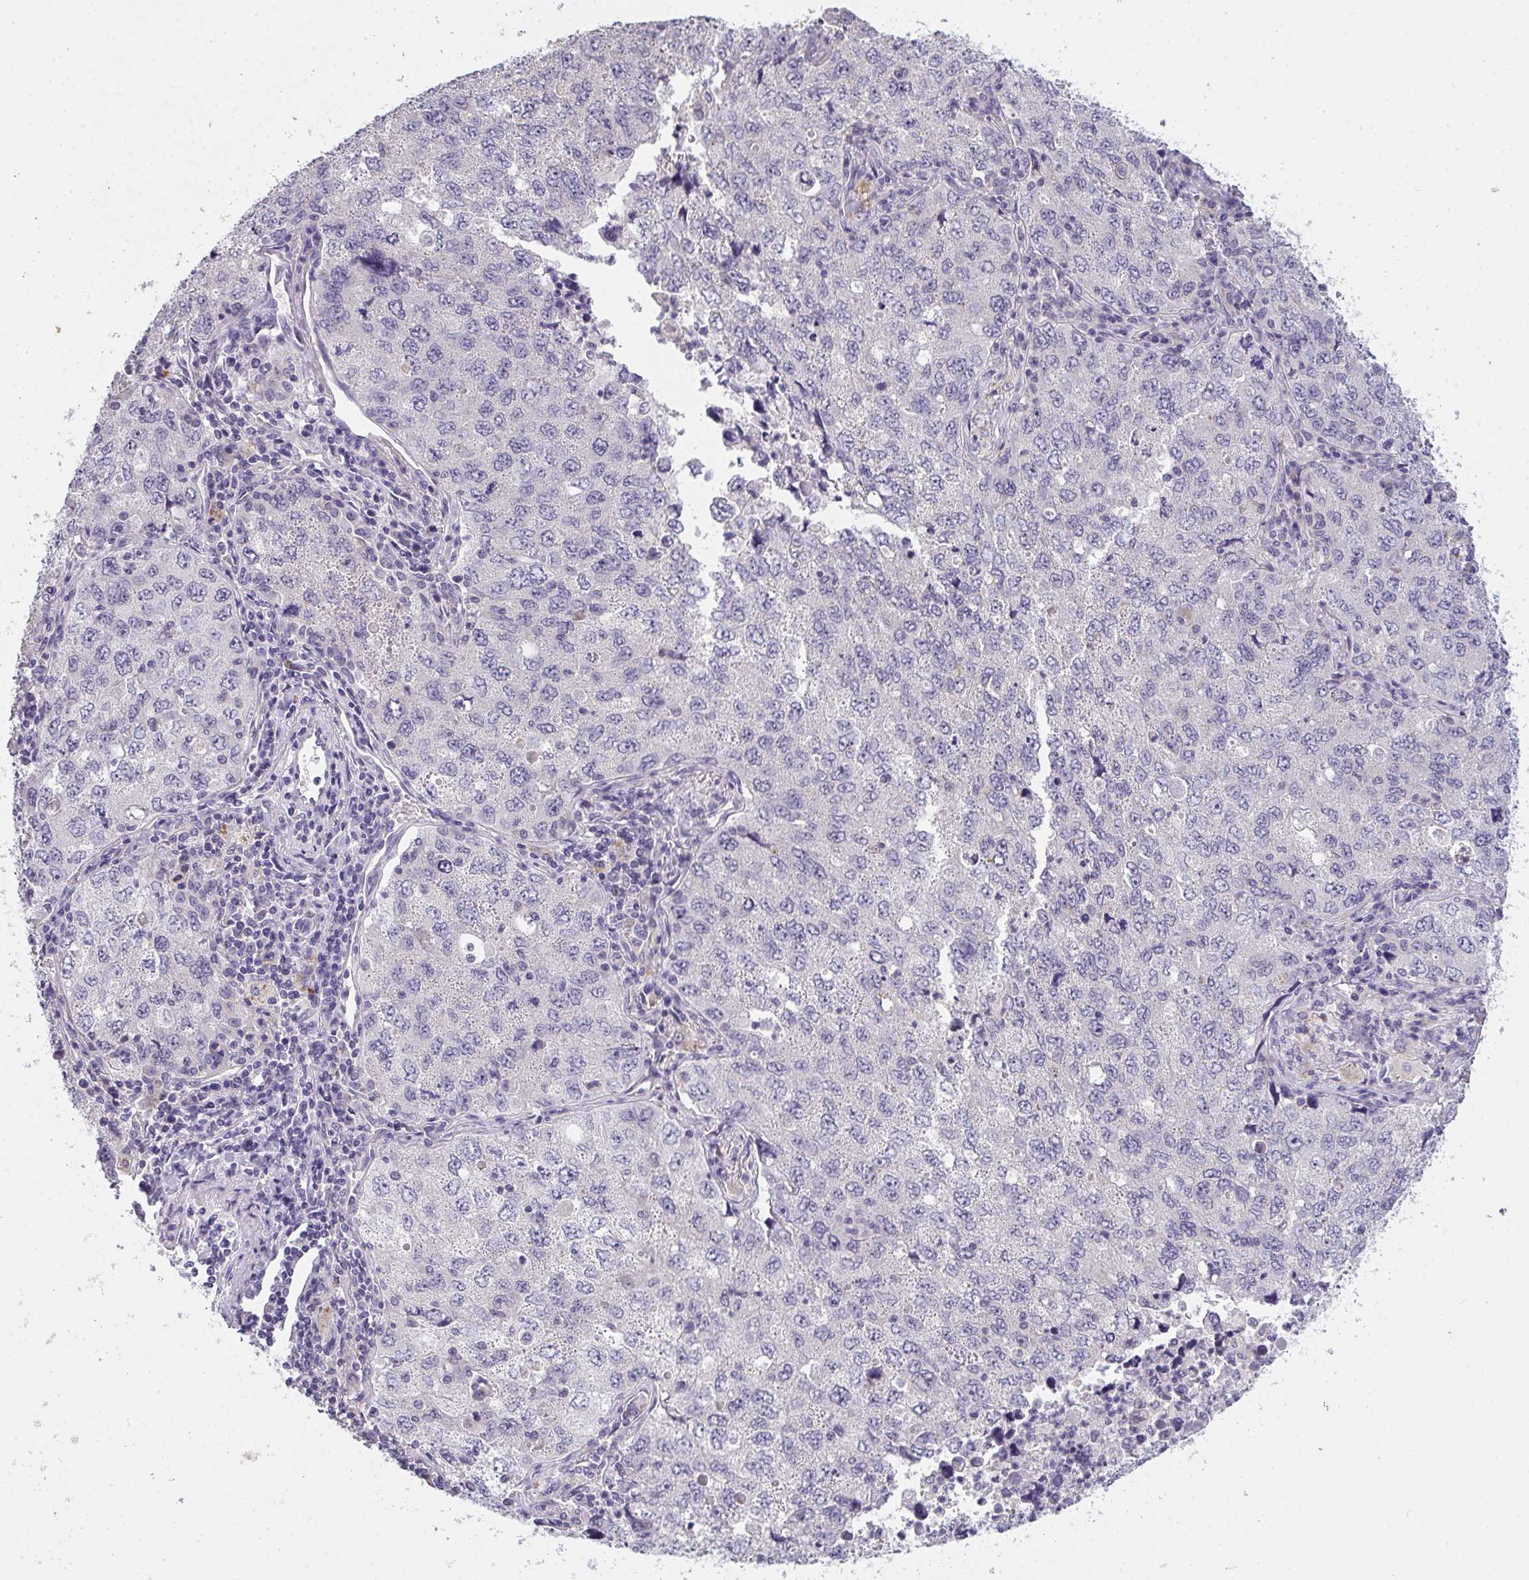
{"staining": {"intensity": "negative", "quantity": "none", "location": "none"}, "tissue": "lung cancer", "cell_type": "Tumor cells", "image_type": "cancer", "snomed": [{"axis": "morphology", "description": "Adenocarcinoma, NOS"}, {"axis": "topography", "description": "Lung"}], "caption": "High magnification brightfield microscopy of adenocarcinoma (lung) stained with DAB (brown) and counterstained with hematoxylin (blue): tumor cells show no significant positivity.", "gene": "TMEM219", "patient": {"sex": "female", "age": 57}}